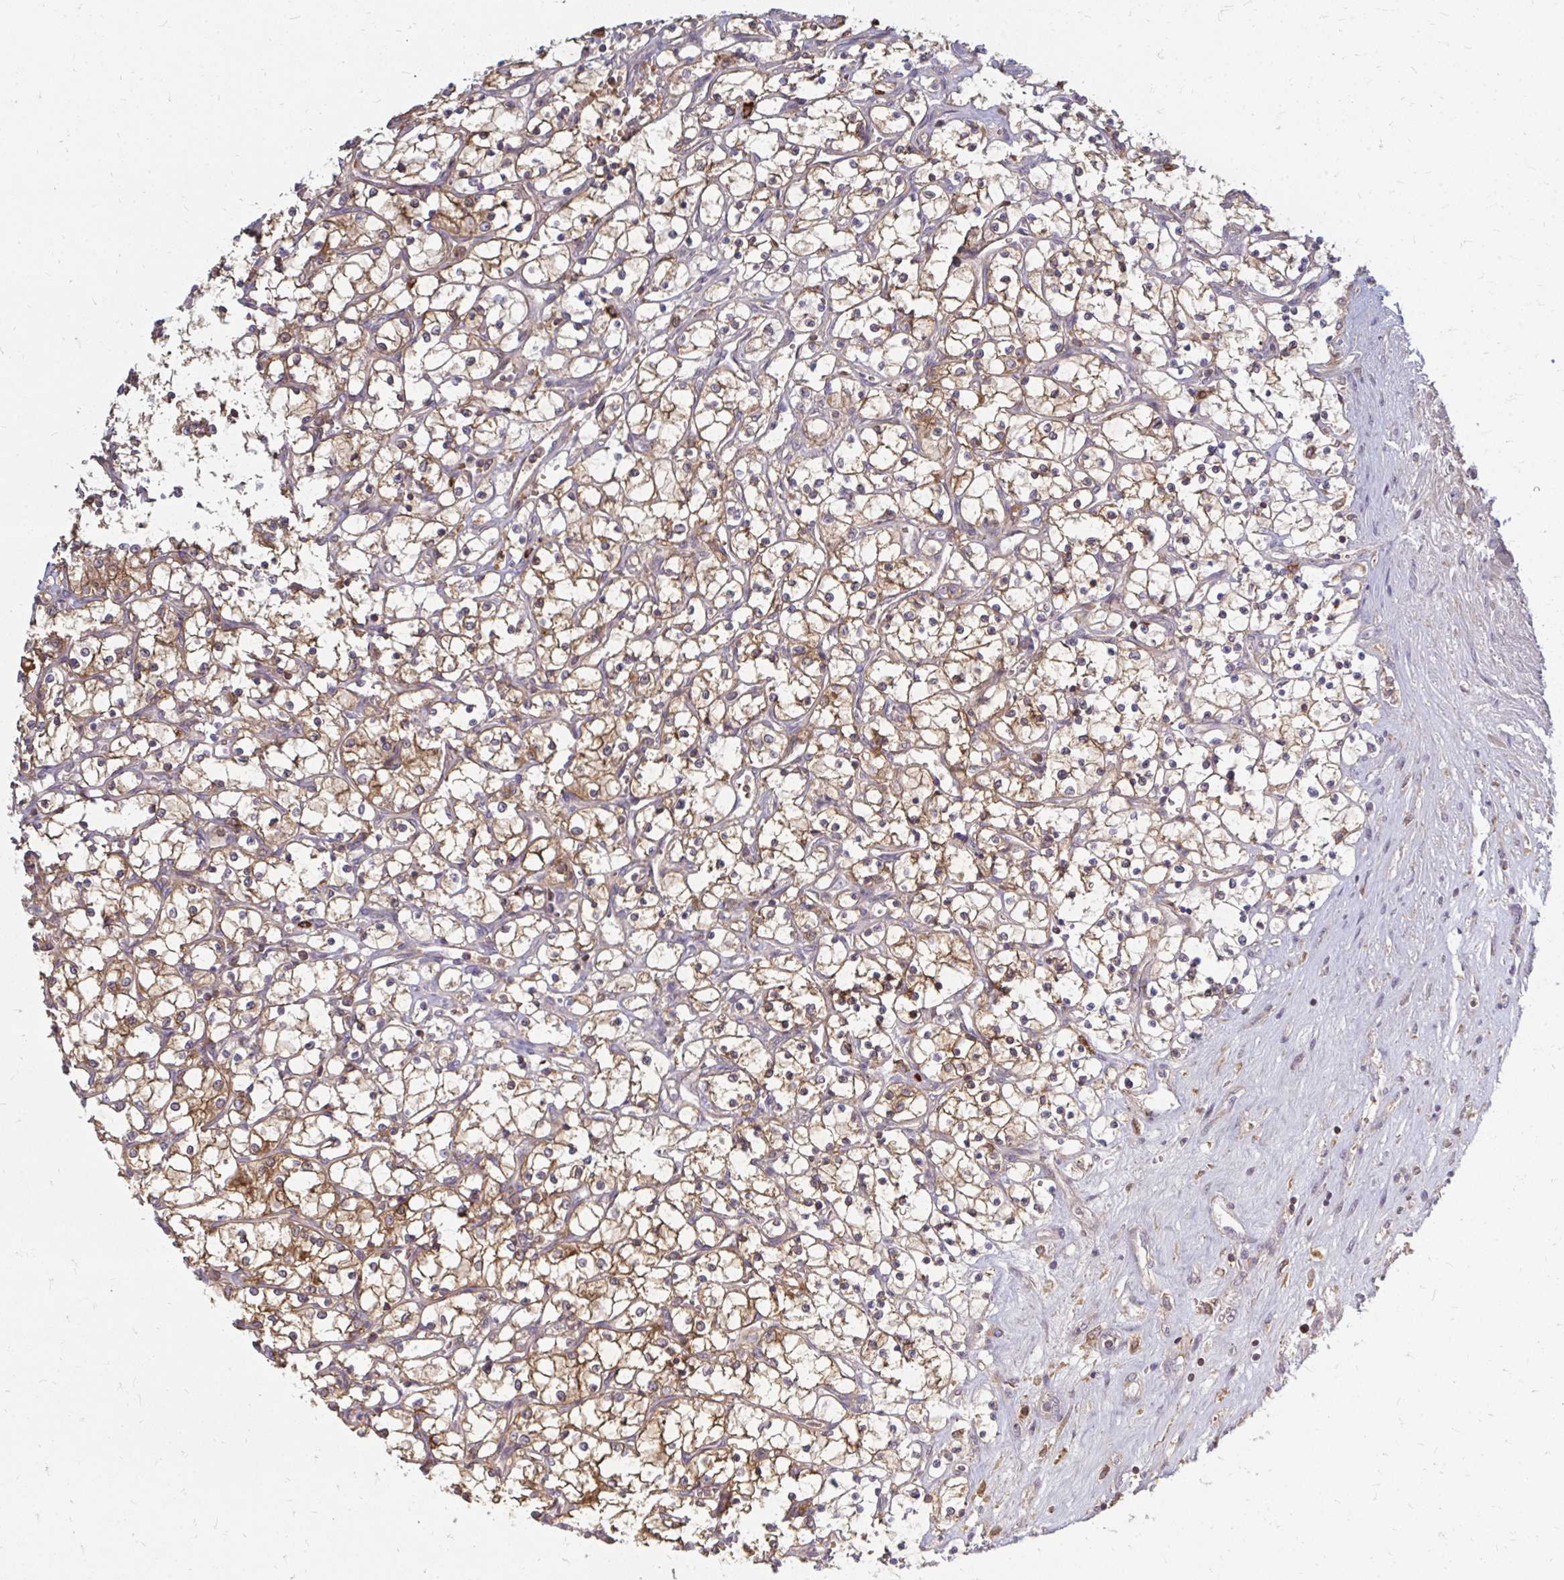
{"staining": {"intensity": "weak", "quantity": ">75%", "location": "cytoplasmic/membranous"}, "tissue": "renal cancer", "cell_type": "Tumor cells", "image_type": "cancer", "snomed": [{"axis": "morphology", "description": "Adenocarcinoma, NOS"}, {"axis": "topography", "description": "Kidney"}], "caption": "Renal cancer was stained to show a protein in brown. There is low levels of weak cytoplasmic/membranous positivity in approximately >75% of tumor cells. (Brightfield microscopy of DAB IHC at high magnification).", "gene": "ZNF285", "patient": {"sex": "female", "age": 69}}